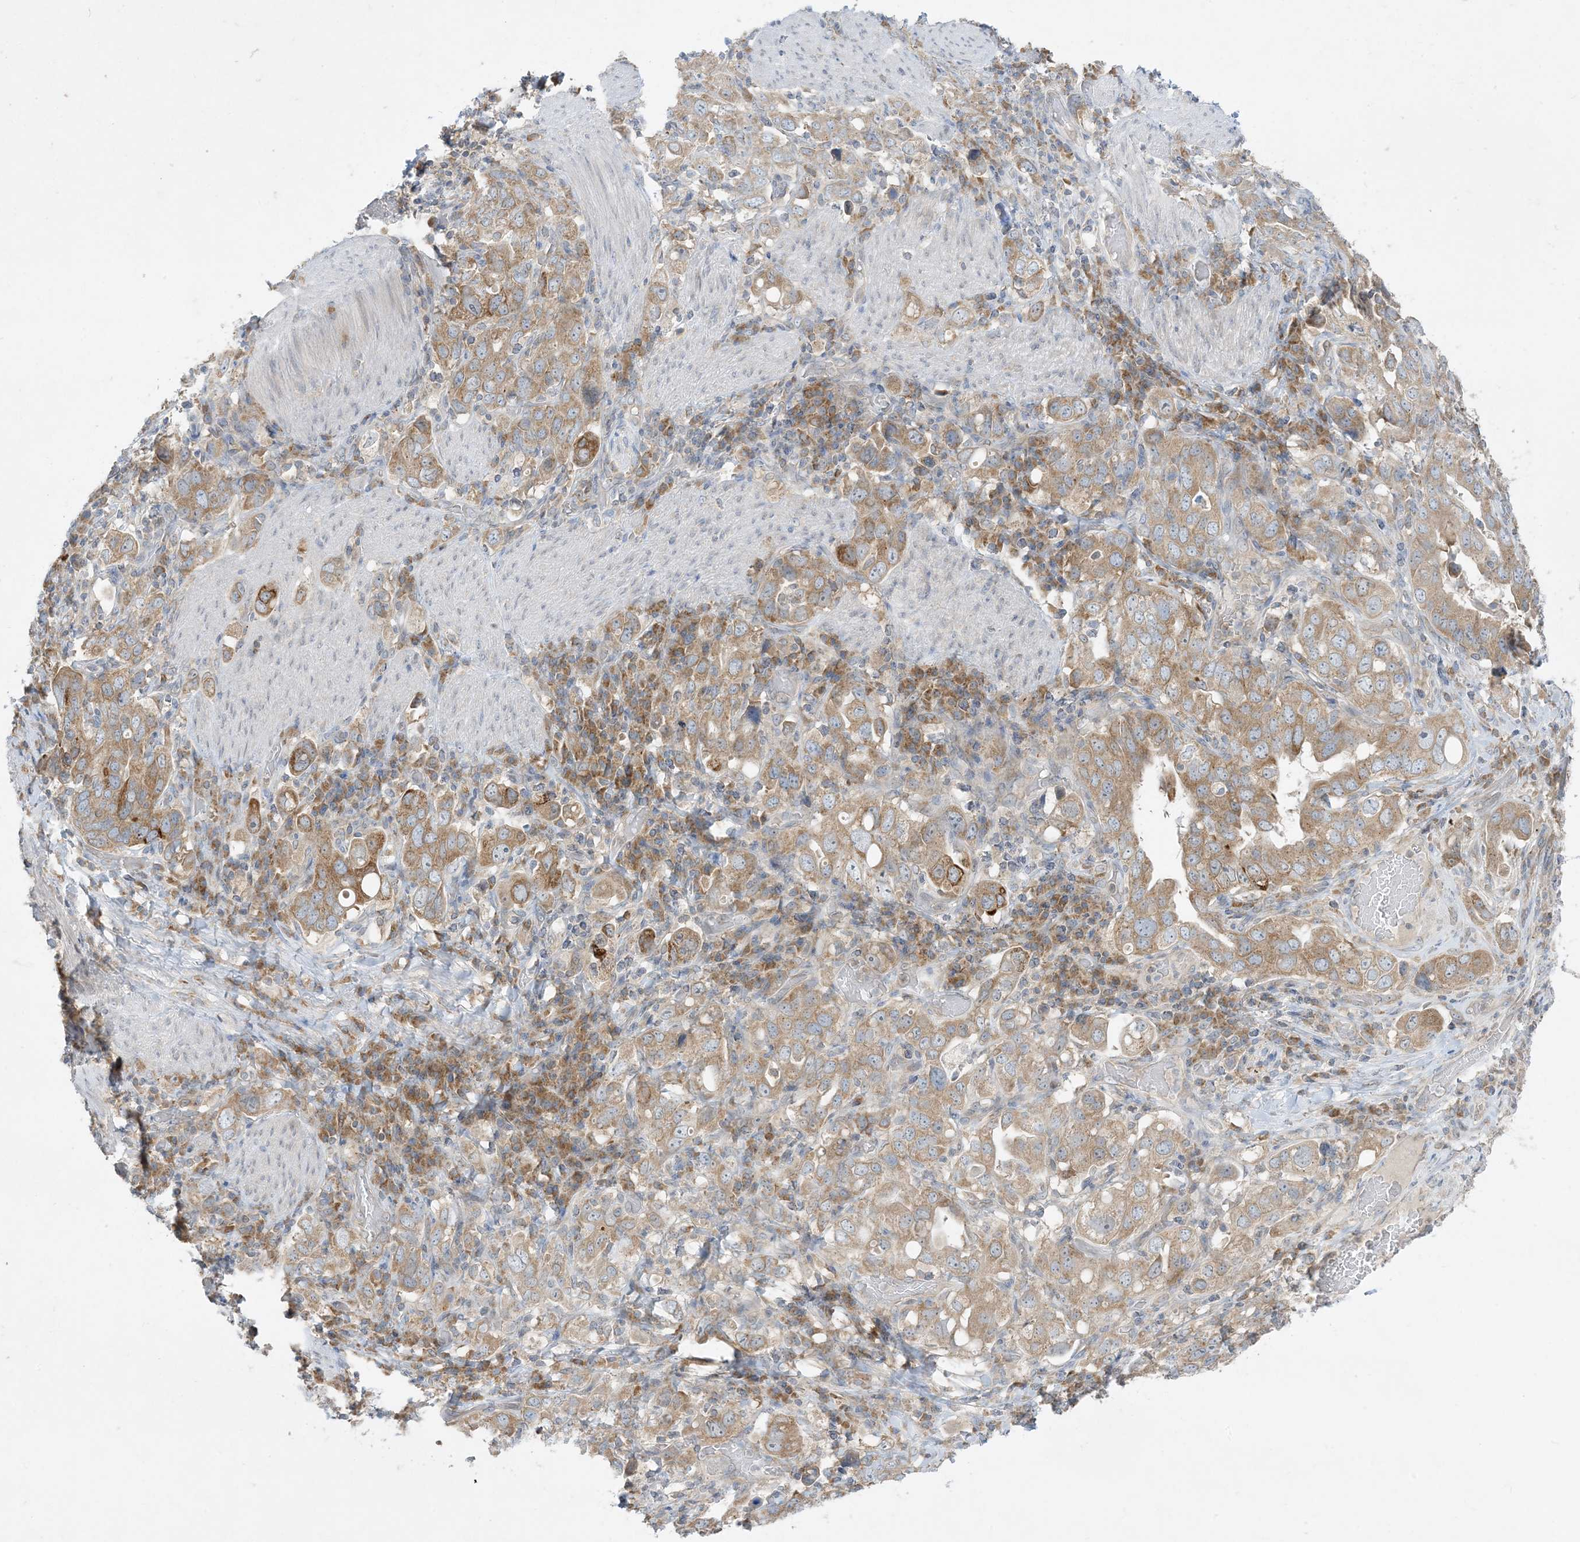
{"staining": {"intensity": "strong", "quantity": ">75%", "location": "cytoplasmic/membranous"}, "tissue": "stomach cancer", "cell_type": "Tumor cells", "image_type": "cancer", "snomed": [{"axis": "morphology", "description": "Adenocarcinoma, NOS"}, {"axis": "topography", "description": "Stomach, upper"}], "caption": "A high amount of strong cytoplasmic/membranous expression is identified in about >75% of tumor cells in stomach adenocarcinoma tissue. (DAB (3,3'-diaminobenzidine) IHC with brightfield microscopy, high magnification).", "gene": "RPP40", "patient": {"sex": "male", "age": 62}}